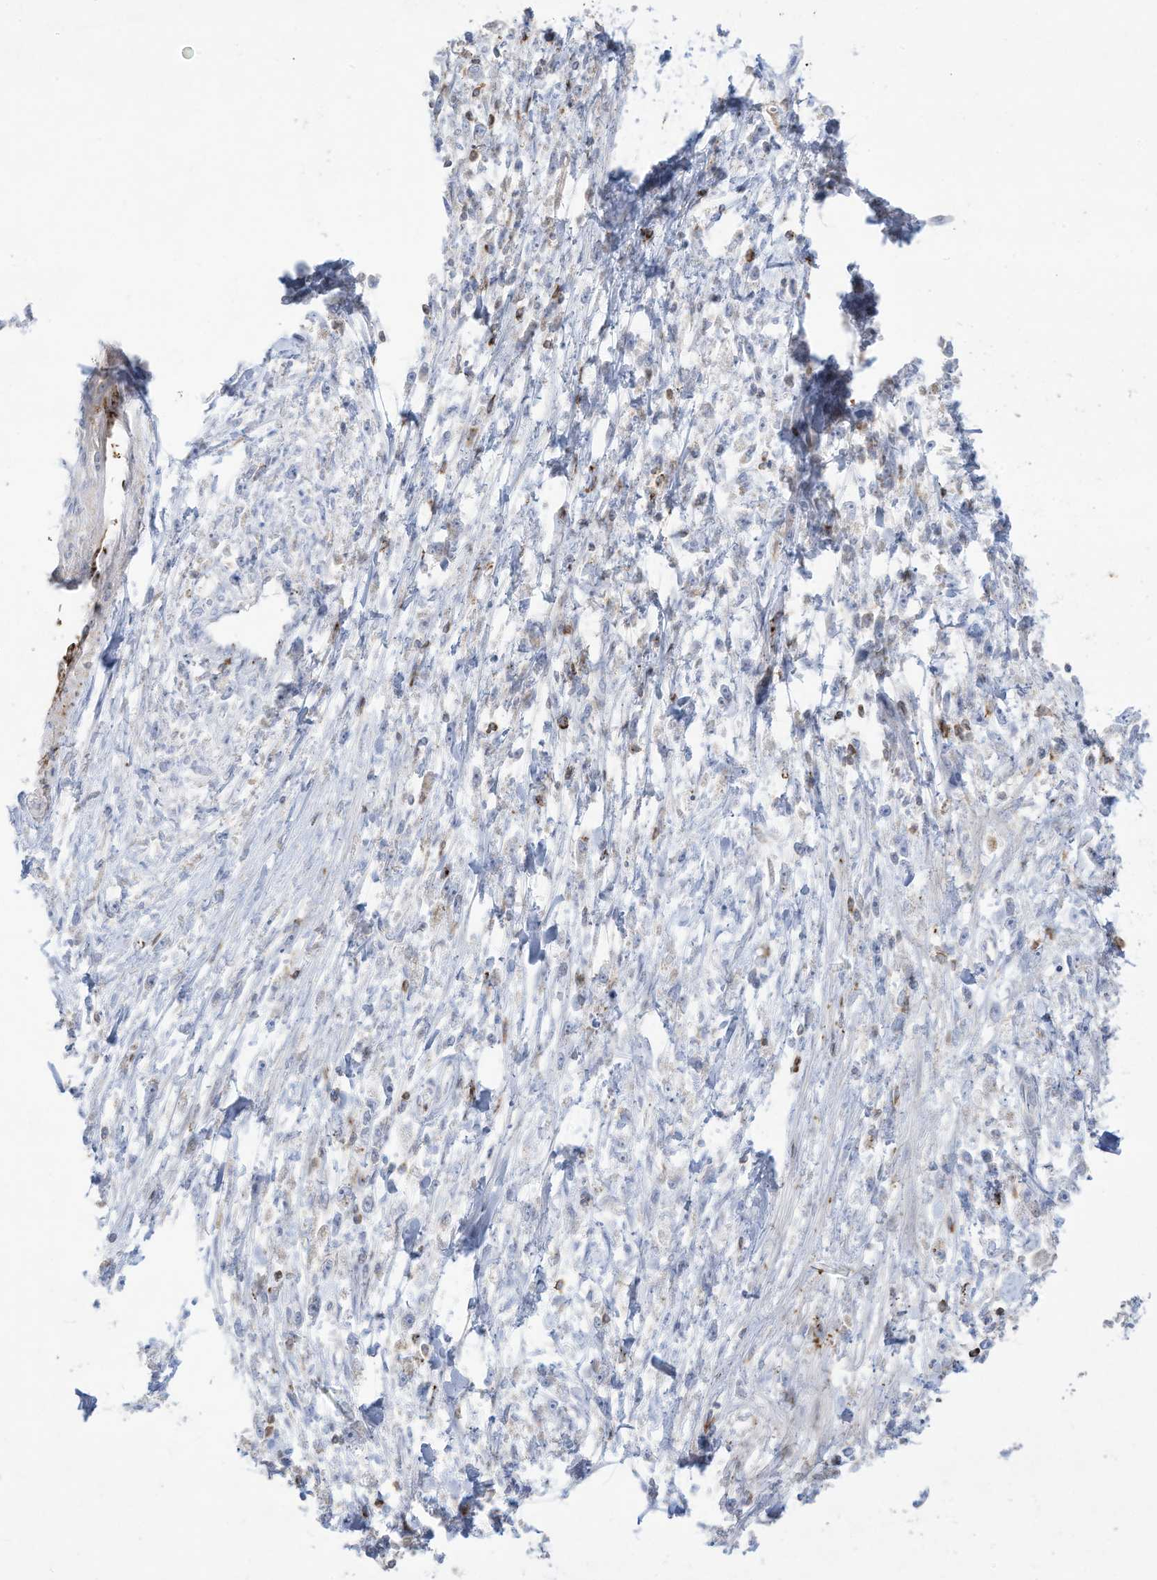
{"staining": {"intensity": "negative", "quantity": "none", "location": "none"}, "tissue": "stomach cancer", "cell_type": "Tumor cells", "image_type": "cancer", "snomed": [{"axis": "morphology", "description": "Adenocarcinoma, NOS"}, {"axis": "topography", "description": "Stomach"}], "caption": "Immunohistochemical staining of human stomach adenocarcinoma demonstrates no significant staining in tumor cells. (DAB (3,3'-diaminobenzidine) immunohistochemistry visualized using brightfield microscopy, high magnification).", "gene": "THNSL2", "patient": {"sex": "female", "age": 59}}